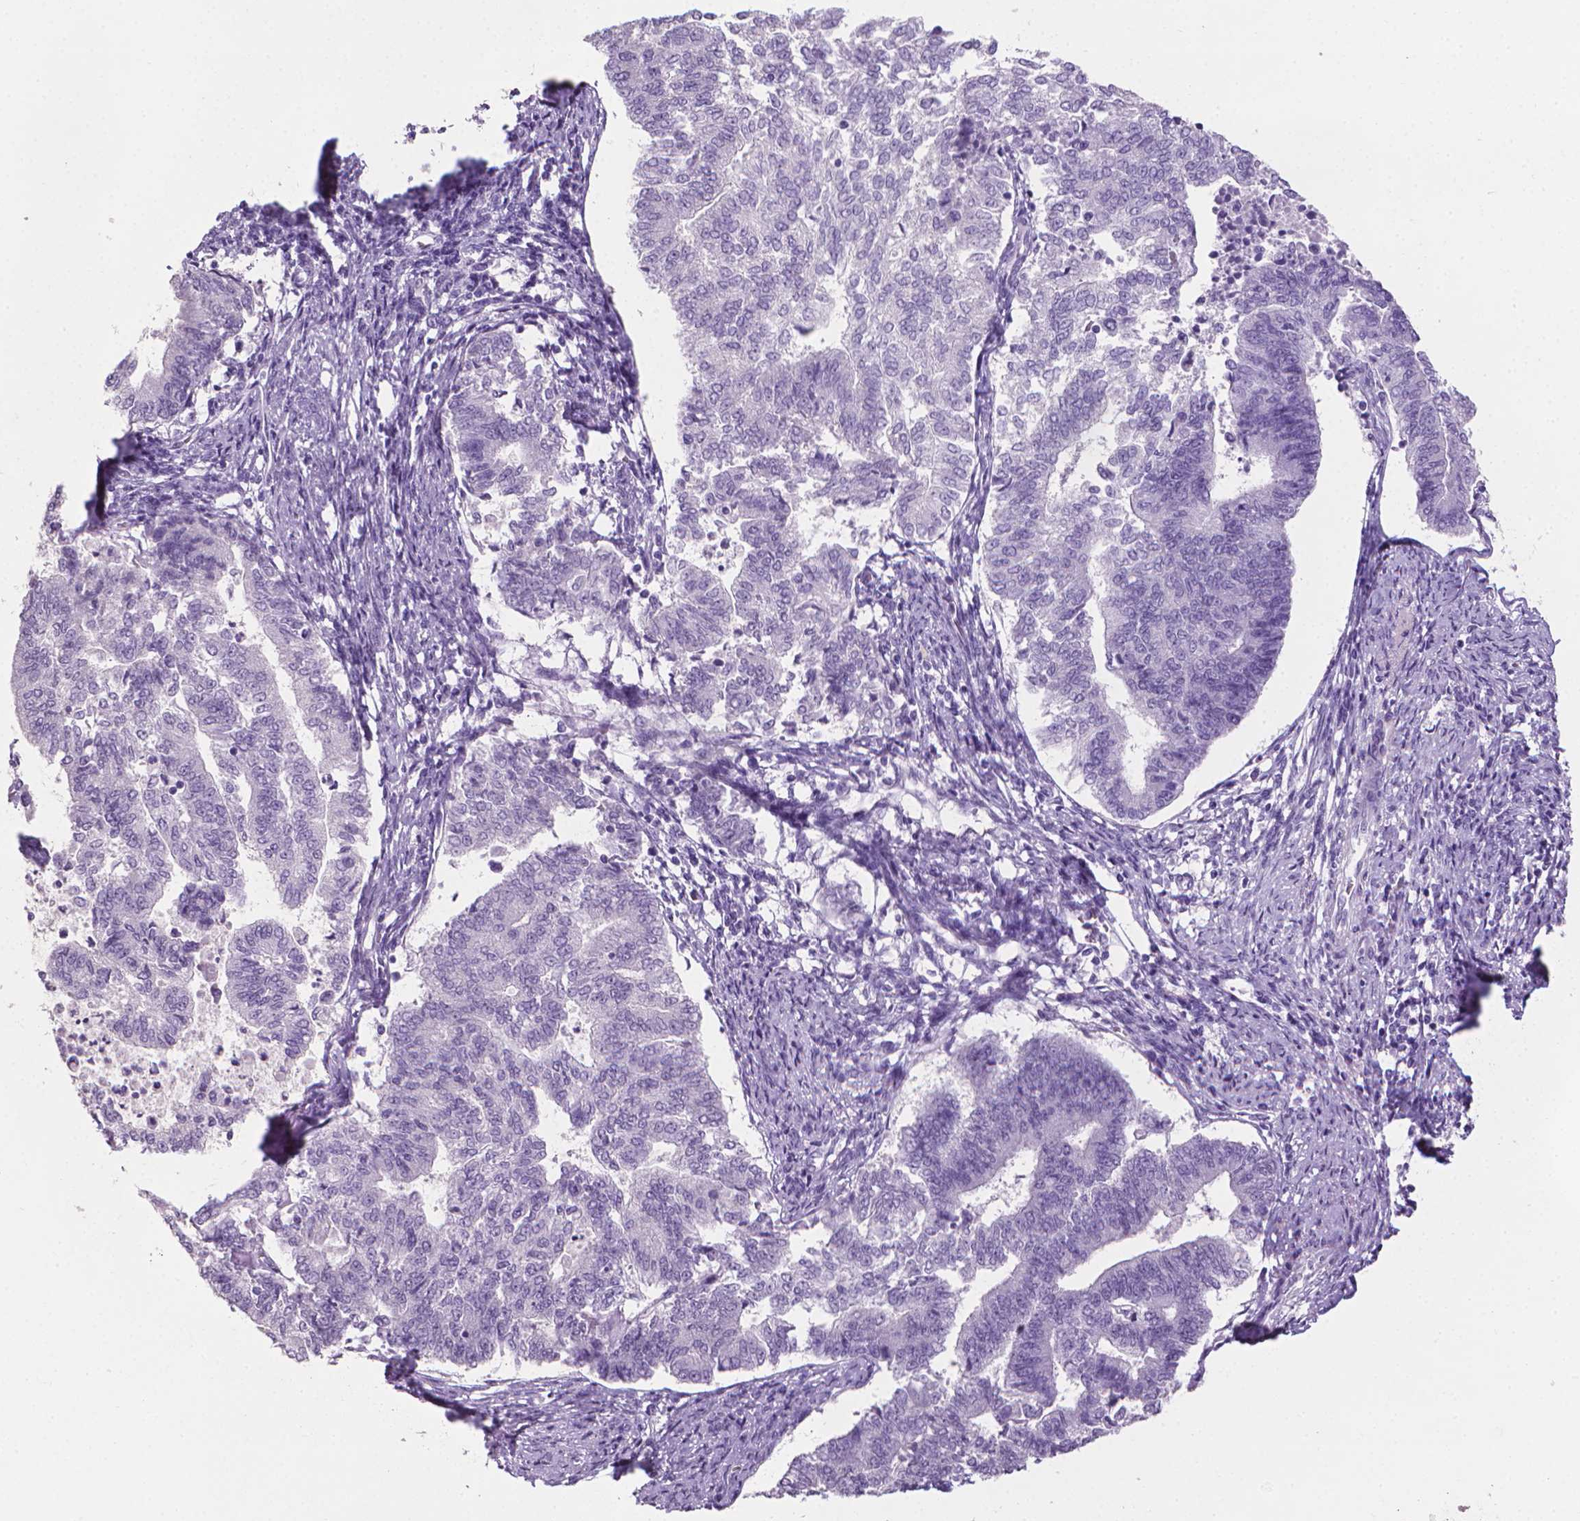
{"staining": {"intensity": "negative", "quantity": "none", "location": "none"}, "tissue": "endometrial cancer", "cell_type": "Tumor cells", "image_type": "cancer", "snomed": [{"axis": "morphology", "description": "Adenocarcinoma, NOS"}, {"axis": "topography", "description": "Endometrium"}], "caption": "DAB (3,3'-diaminobenzidine) immunohistochemical staining of endometrial cancer (adenocarcinoma) demonstrates no significant staining in tumor cells.", "gene": "XPNPEP2", "patient": {"sex": "female", "age": 65}}